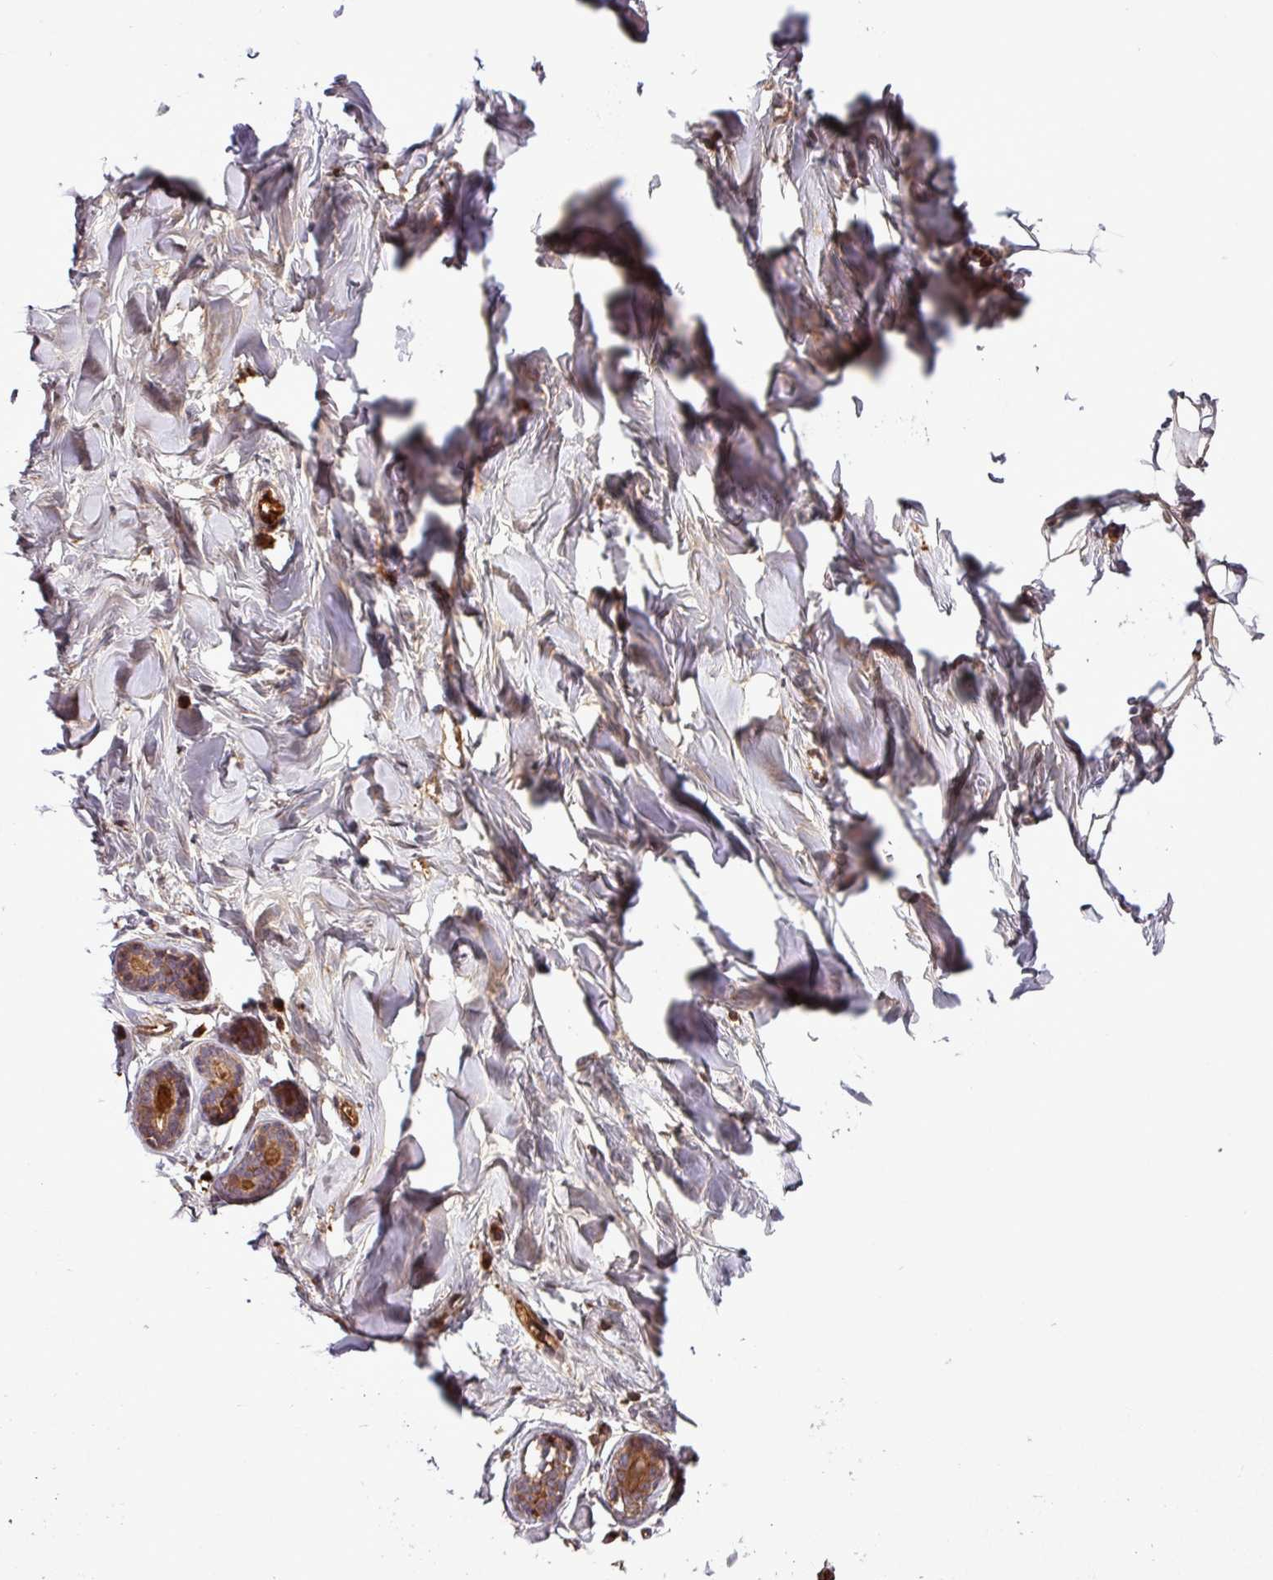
{"staining": {"intensity": "moderate", "quantity": ">75%", "location": "cytoplasmic/membranous"}, "tissue": "breast", "cell_type": "Adipocytes", "image_type": "normal", "snomed": [{"axis": "morphology", "description": "Normal tissue, NOS"}, {"axis": "topography", "description": "Breast"}], "caption": "Breast stained with immunohistochemistry reveals moderate cytoplasmic/membranous positivity in about >75% of adipocytes.", "gene": "ZNF266", "patient": {"sex": "female", "age": 23}}